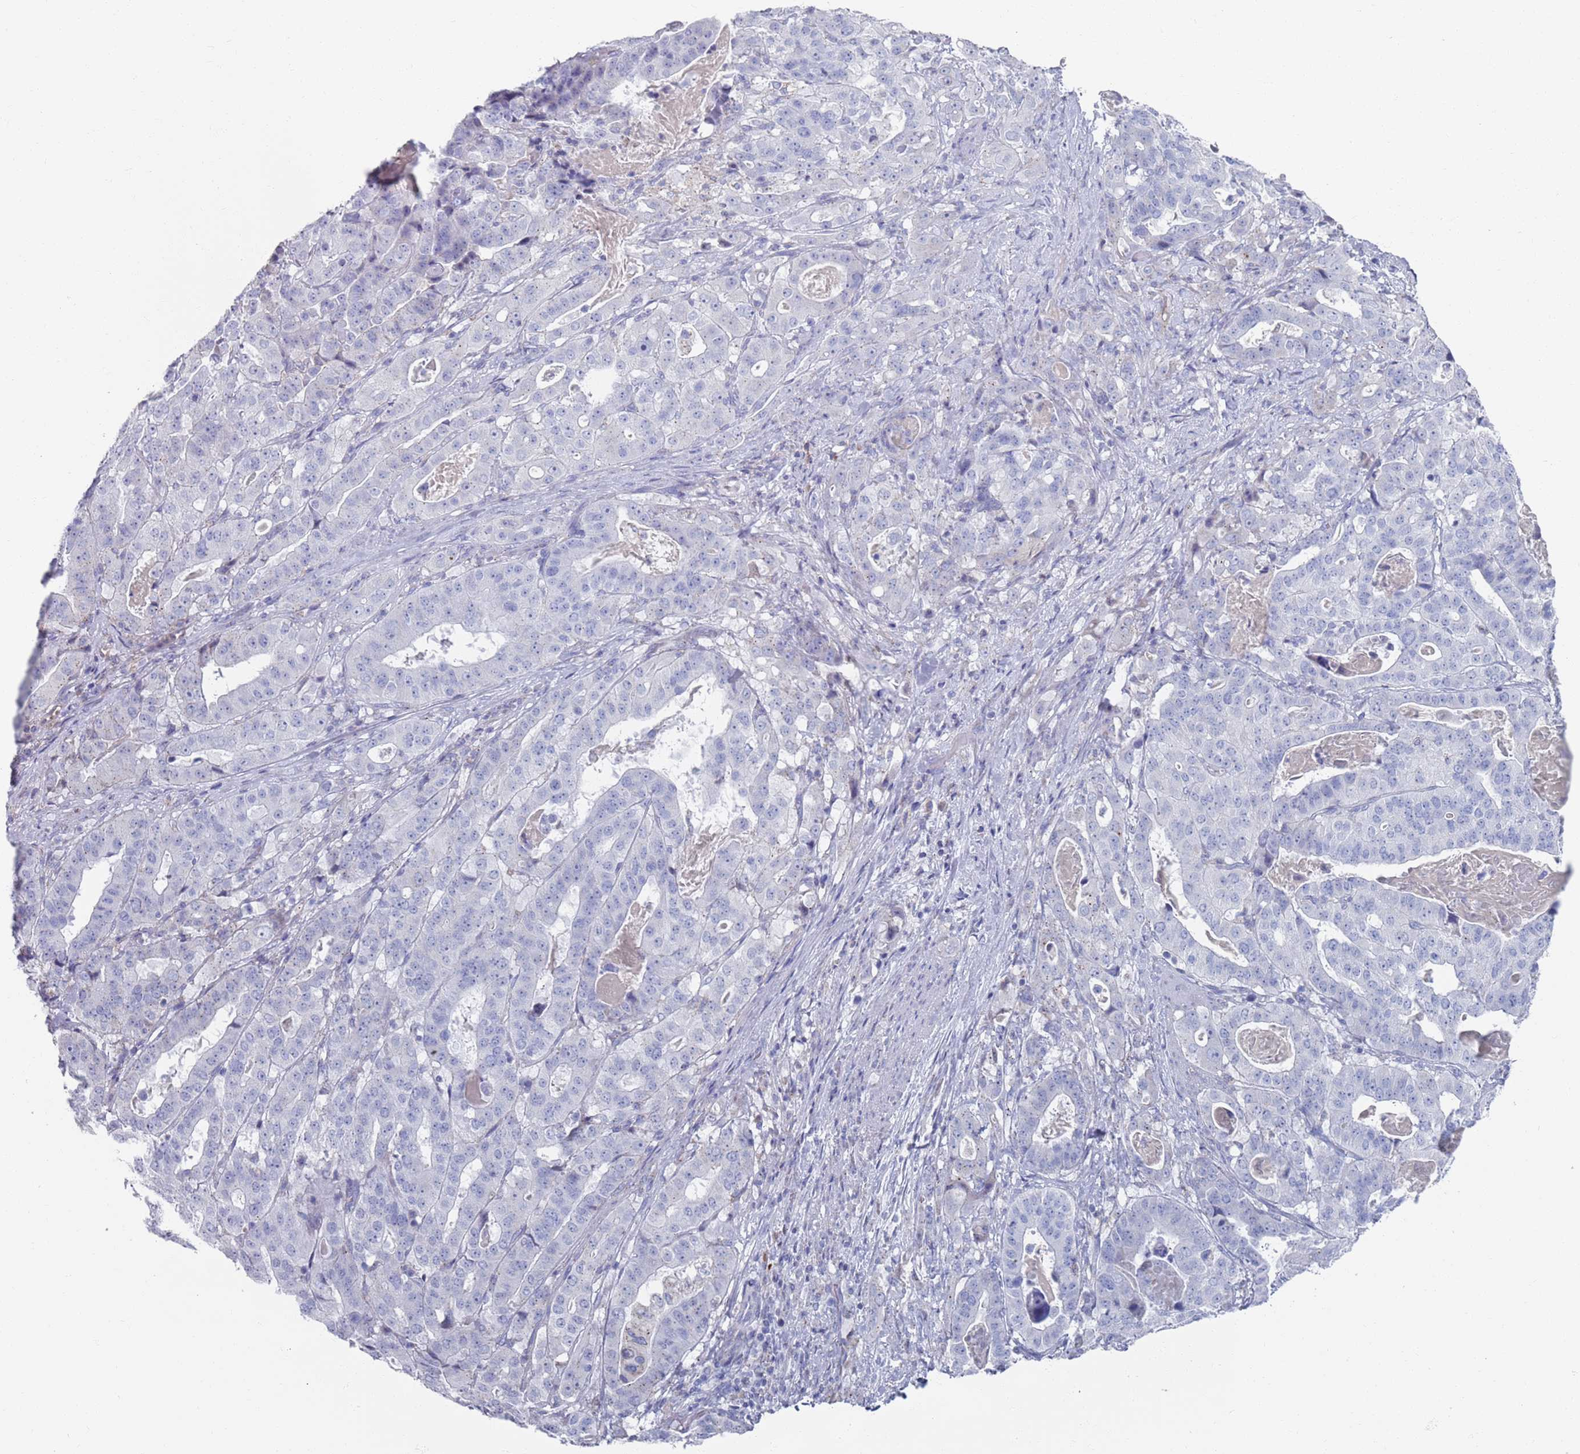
{"staining": {"intensity": "negative", "quantity": "none", "location": "none"}, "tissue": "stomach cancer", "cell_type": "Tumor cells", "image_type": "cancer", "snomed": [{"axis": "morphology", "description": "Adenocarcinoma, NOS"}, {"axis": "topography", "description": "Stomach"}], "caption": "Immunohistochemistry histopathology image of stomach cancer (adenocarcinoma) stained for a protein (brown), which shows no expression in tumor cells. Brightfield microscopy of immunohistochemistry stained with DAB (brown) and hematoxylin (blue), captured at high magnification.", "gene": "MAT1A", "patient": {"sex": "male", "age": 48}}